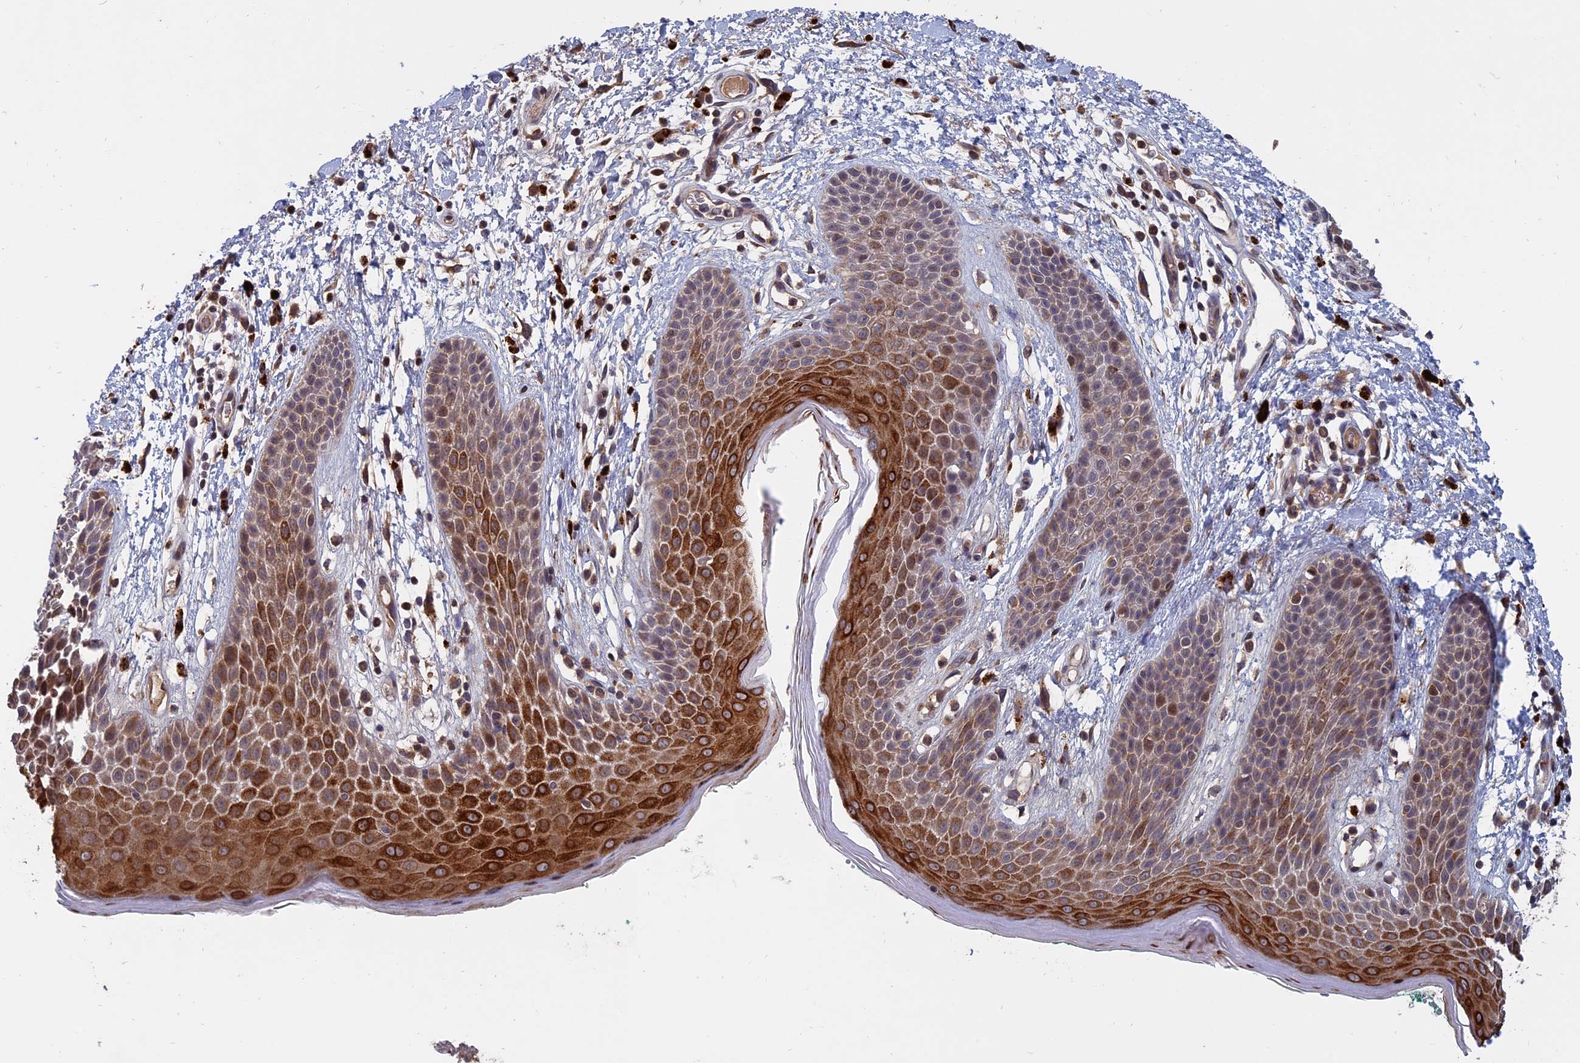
{"staining": {"intensity": "strong", "quantity": "25%-75%", "location": "cytoplasmic/membranous"}, "tissue": "skin", "cell_type": "Epidermal cells", "image_type": "normal", "snomed": [{"axis": "morphology", "description": "Normal tissue, NOS"}, {"axis": "topography", "description": "Anal"}], "caption": "The photomicrograph exhibits a brown stain indicating the presence of a protein in the cytoplasmic/membranous of epidermal cells in skin.", "gene": "TRAPPC2L", "patient": {"sex": "male", "age": 74}}